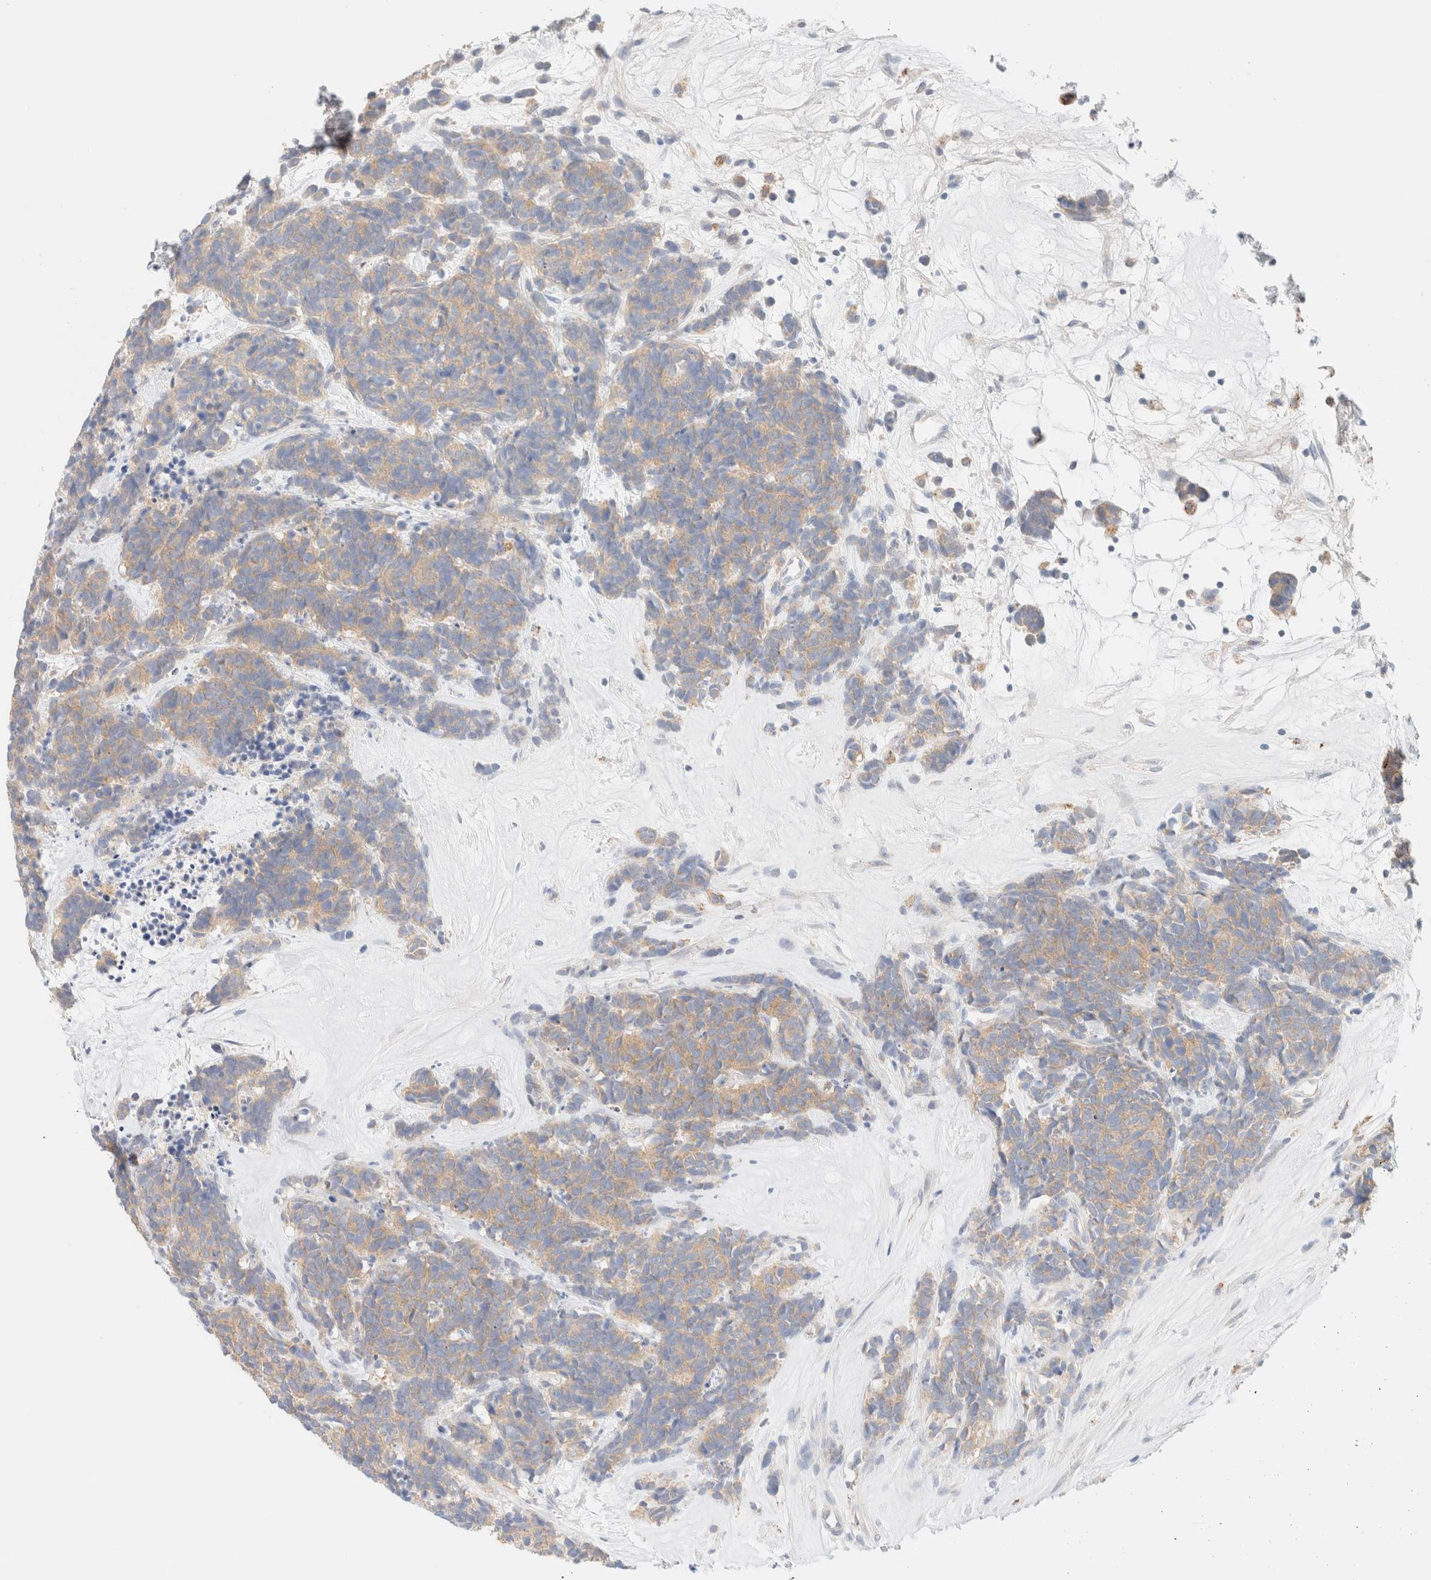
{"staining": {"intensity": "moderate", "quantity": ">75%", "location": "cytoplasmic/membranous"}, "tissue": "carcinoid", "cell_type": "Tumor cells", "image_type": "cancer", "snomed": [{"axis": "morphology", "description": "Carcinoma, NOS"}, {"axis": "morphology", "description": "Carcinoid, malignant, NOS"}, {"axis": "topography", "description": "Urinary bladder"}], "caption": "A brown stain shows moderate cytoplasmic/membranous positivity of a protein in human malignant carcinoid tumor cells.", "gene": "SARM1", "patient": {"sex": "male", "age": 57}}